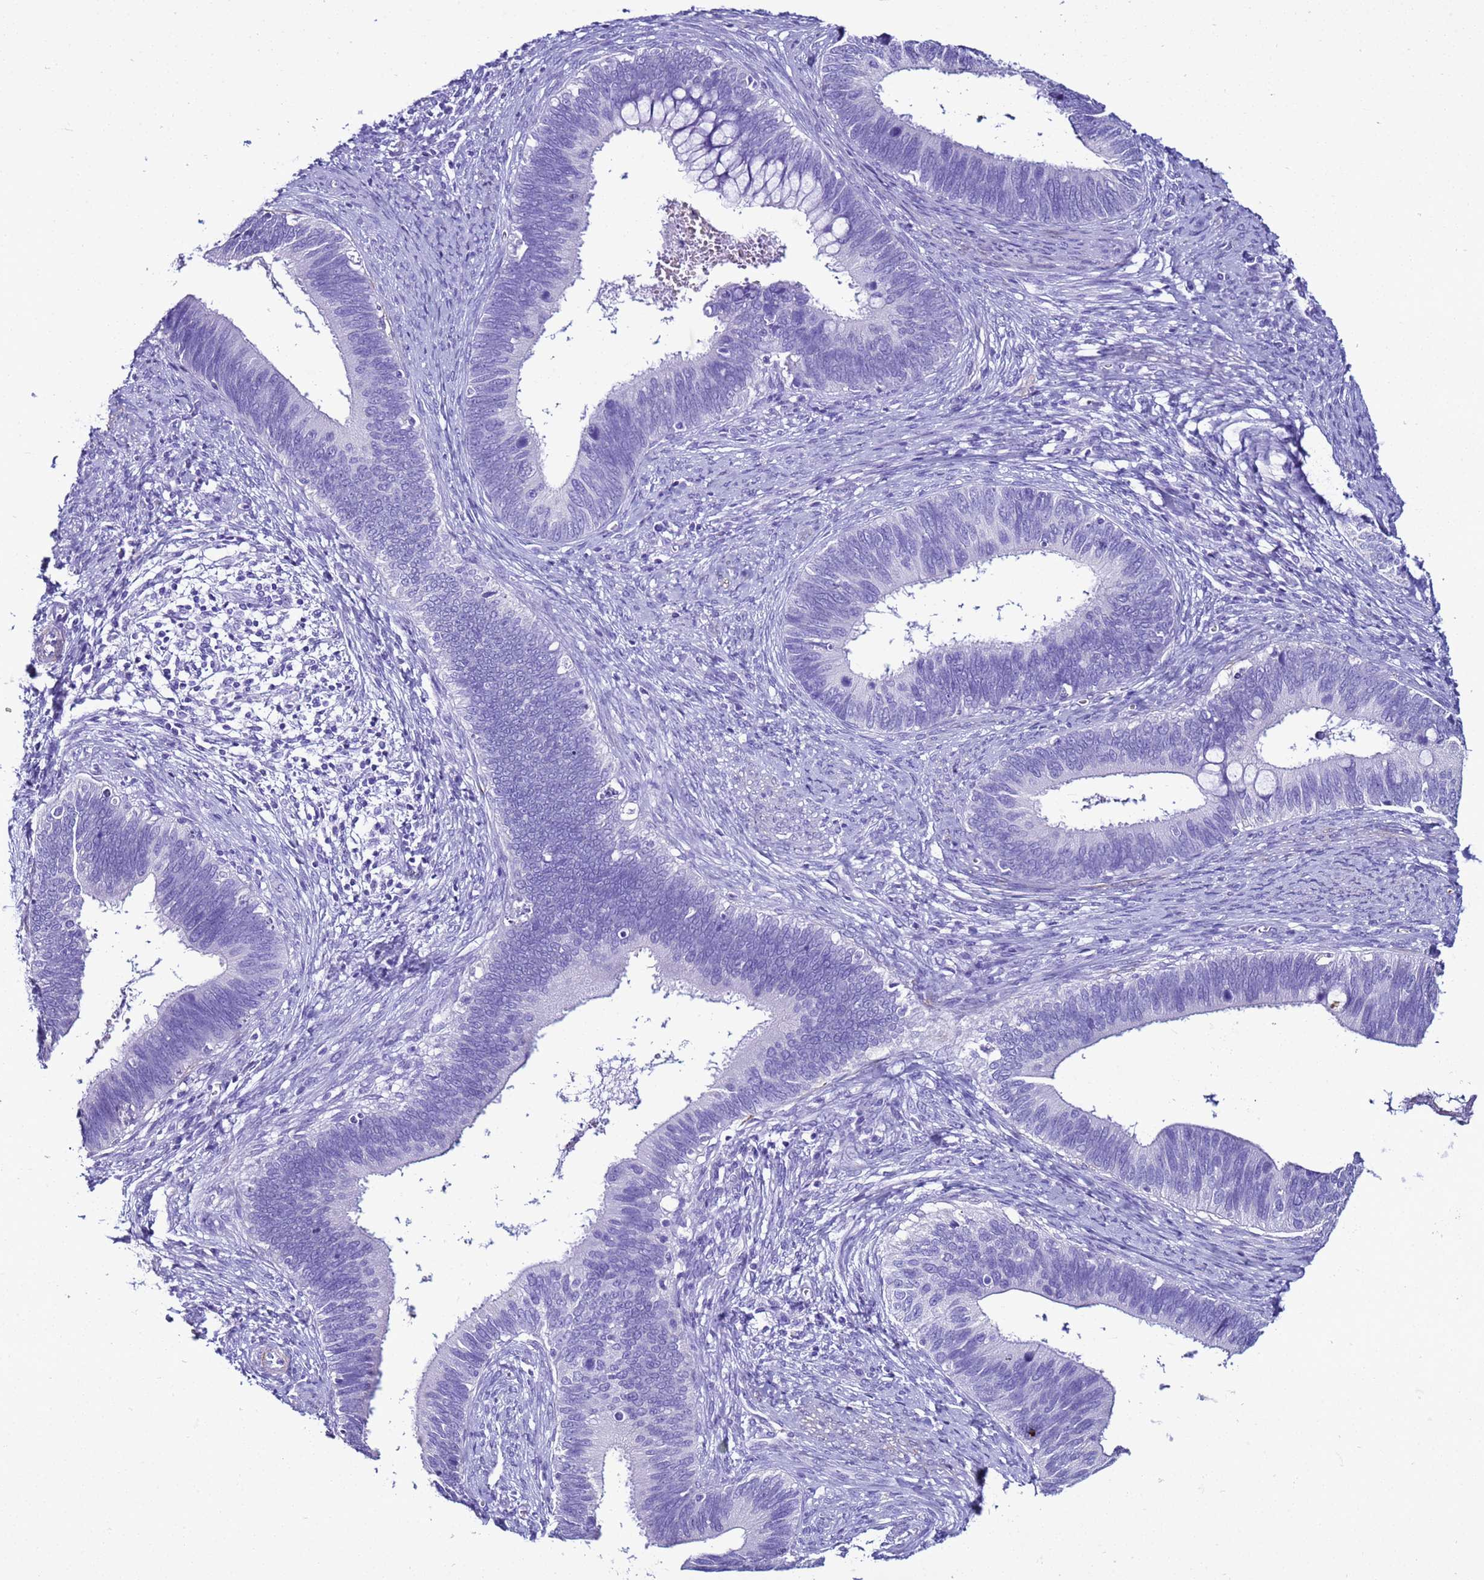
{"staining": {"intensity": "negative", "quantity": "none", "location": "none"}, "tissue": "cervical cancer", "cell_type": "Tumor cells", "image_type": "cancer", "snomed": [{"axis": "morphology", "description": "Adenocarcinoma, NOS"}, {"axis": "topography", "description": "Cervix"}], "caption": "Immunohistochemical staining of cervical cancer shows no significant staining in tumor cells.", "gene": "LCMT1", "patient": {"sex": "female", "age": 42}}